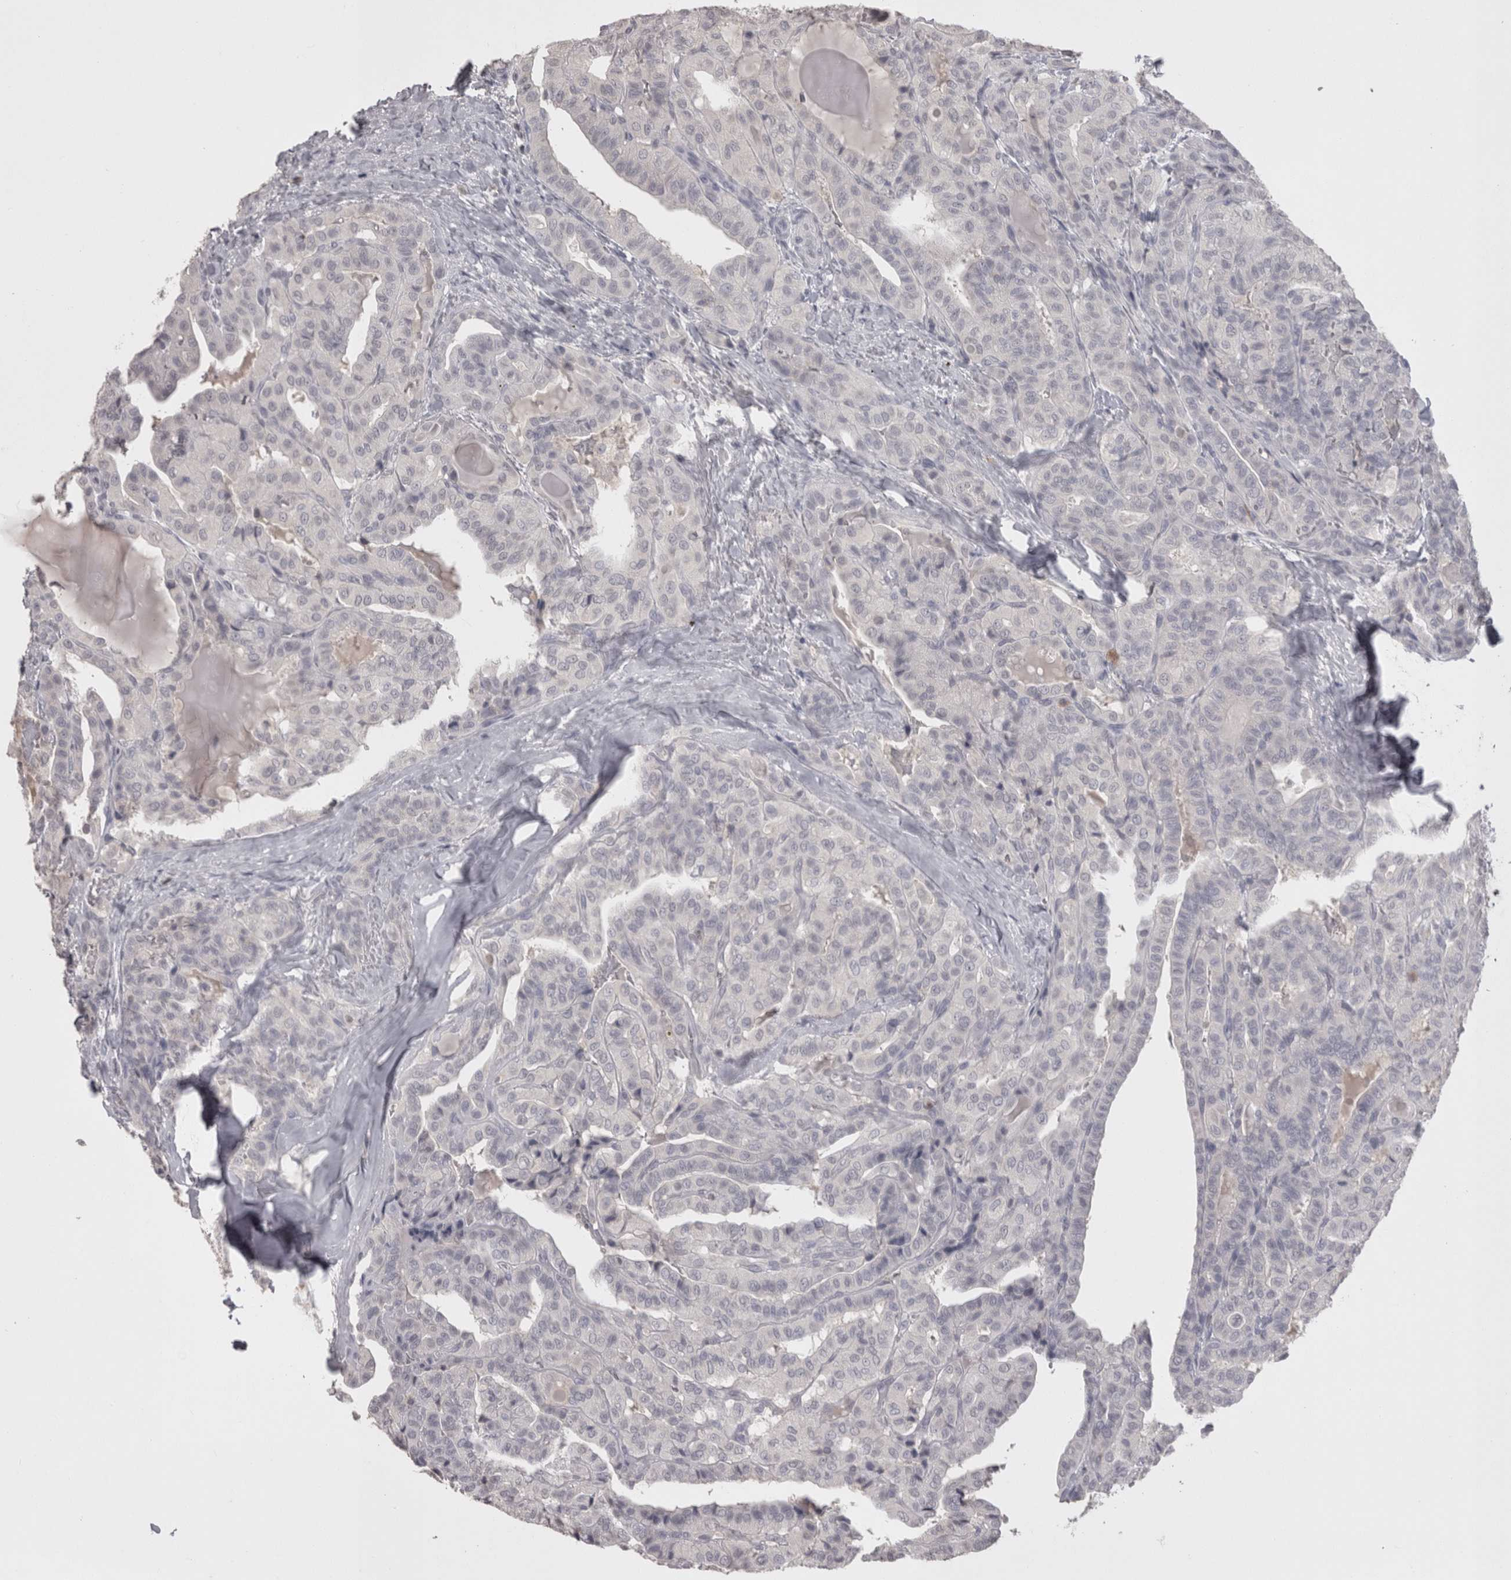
{"staining": {"intensity": "negative", "quantity": "none", "location": "none"}, "tissue": "thyroid cancer", "cell_type": "Tumor cells", "image_type": "cancer", "snomed": [{"axis": "morphology", "description": "Papillary adenocarcinoma, NOS"}, {"axis": "topography", "description": "Thyroid gland"}], "caption": "A high-resolution photomicrograph shows IHC staining of thyroid cancer (papillary adenocarcinoma), which shows no significant positivity in tumor cells.", "gene": "LAX1", "patient": {"sex": "male", "age": 77}}